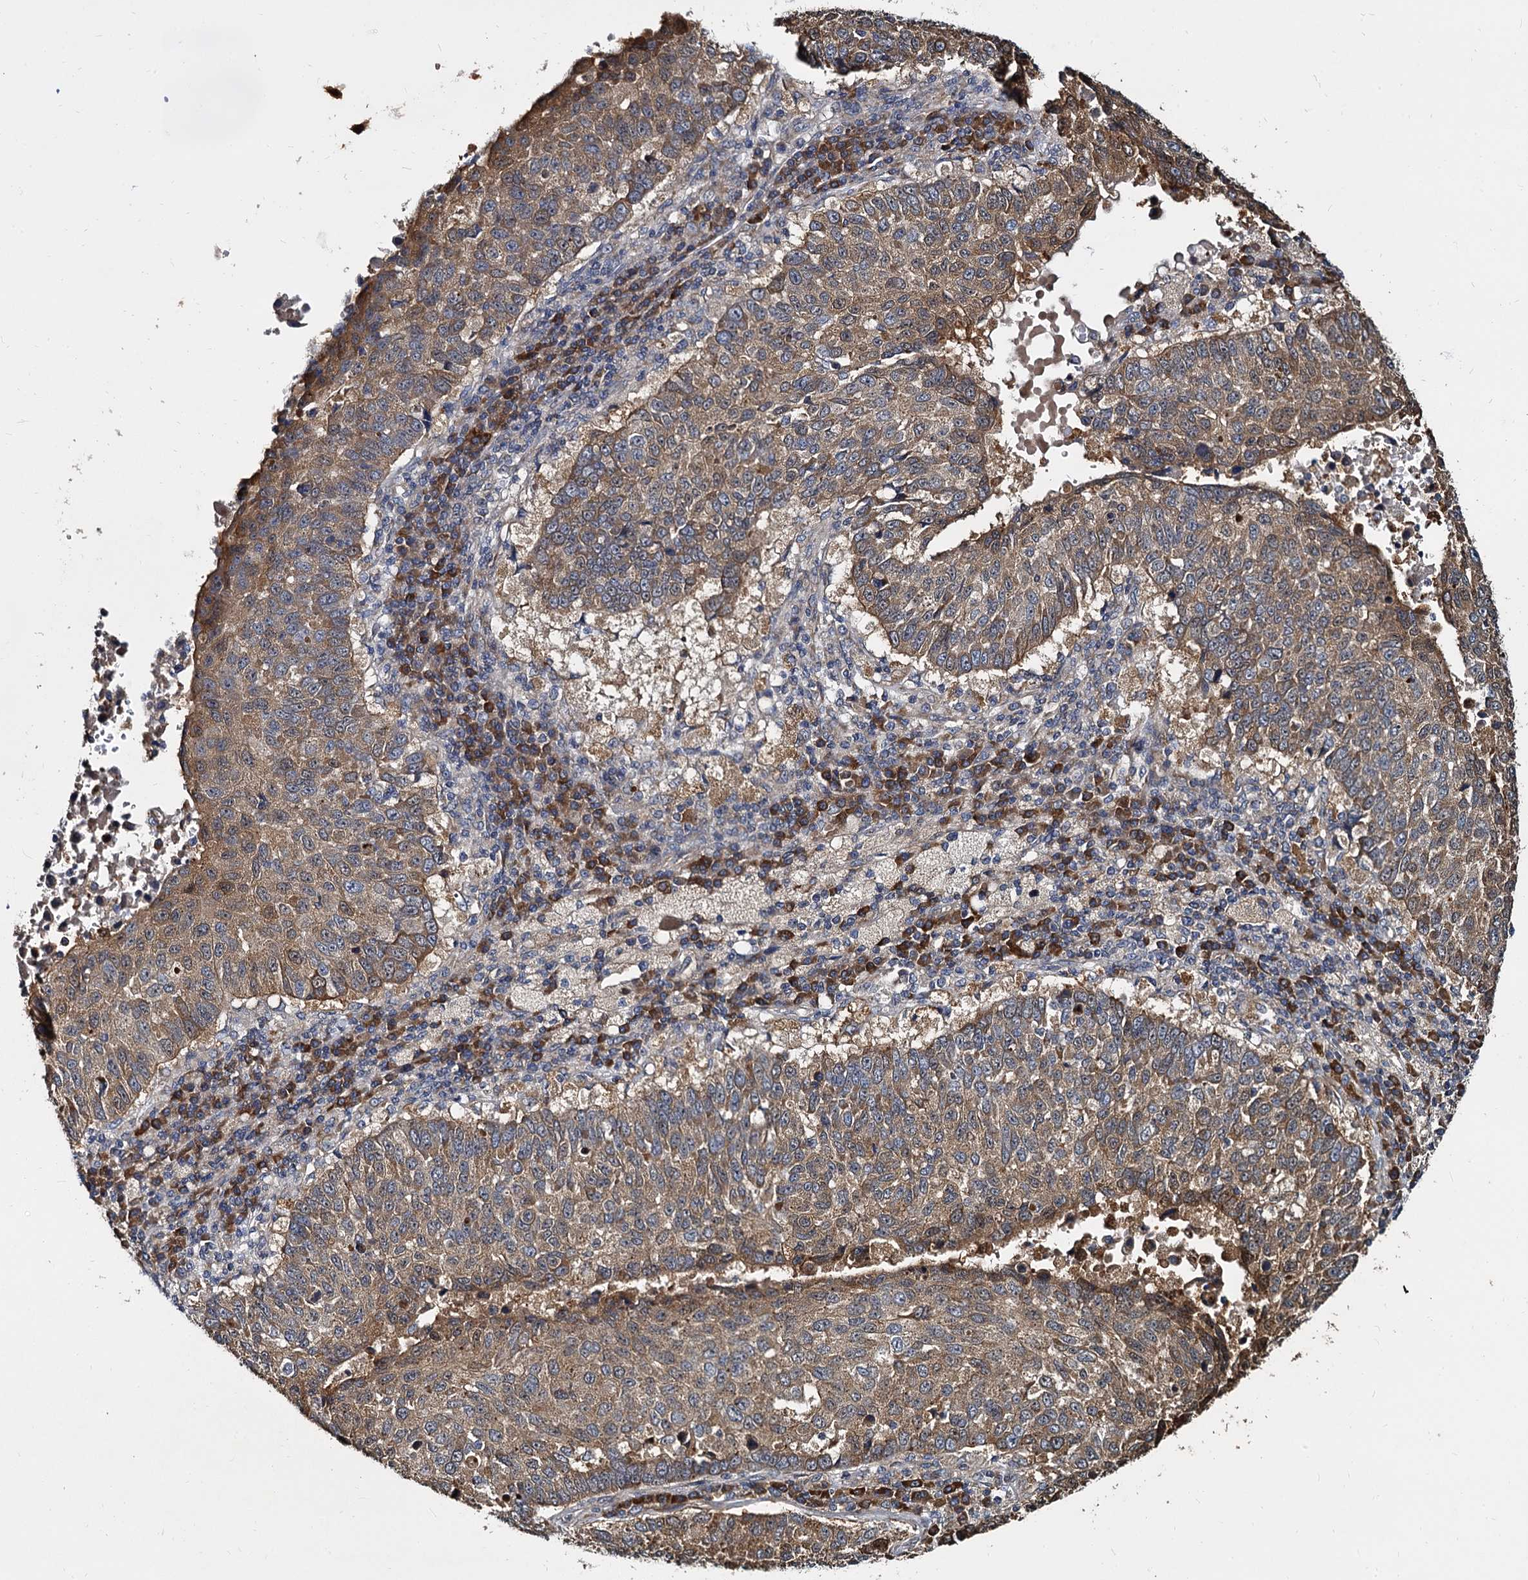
{"staining": {"intensity": "moderate", "quantity": ">75%", "location": "cytoplasmic/membranous"}, "tissue": "lung cancer", "cell_type": "Tumor cells", "image_type": "cancer", "snomed": [{"axis": "morphology", "description": "Squamous cell carcinoma, NOS"}, {"axis": "topography", "description": "Lung"}], "caption": "This histopathology image displays lung cancer (squamous cell carcinoma) stained with immunohistochemistry to label a protein in brown. The cytoplasmic/membranous of tumor cells show moderate positivity for the protein. Nuclei are counter-stained blue.", "gene": "WWC3", "patient": {"sex": "male", "age": 73}}